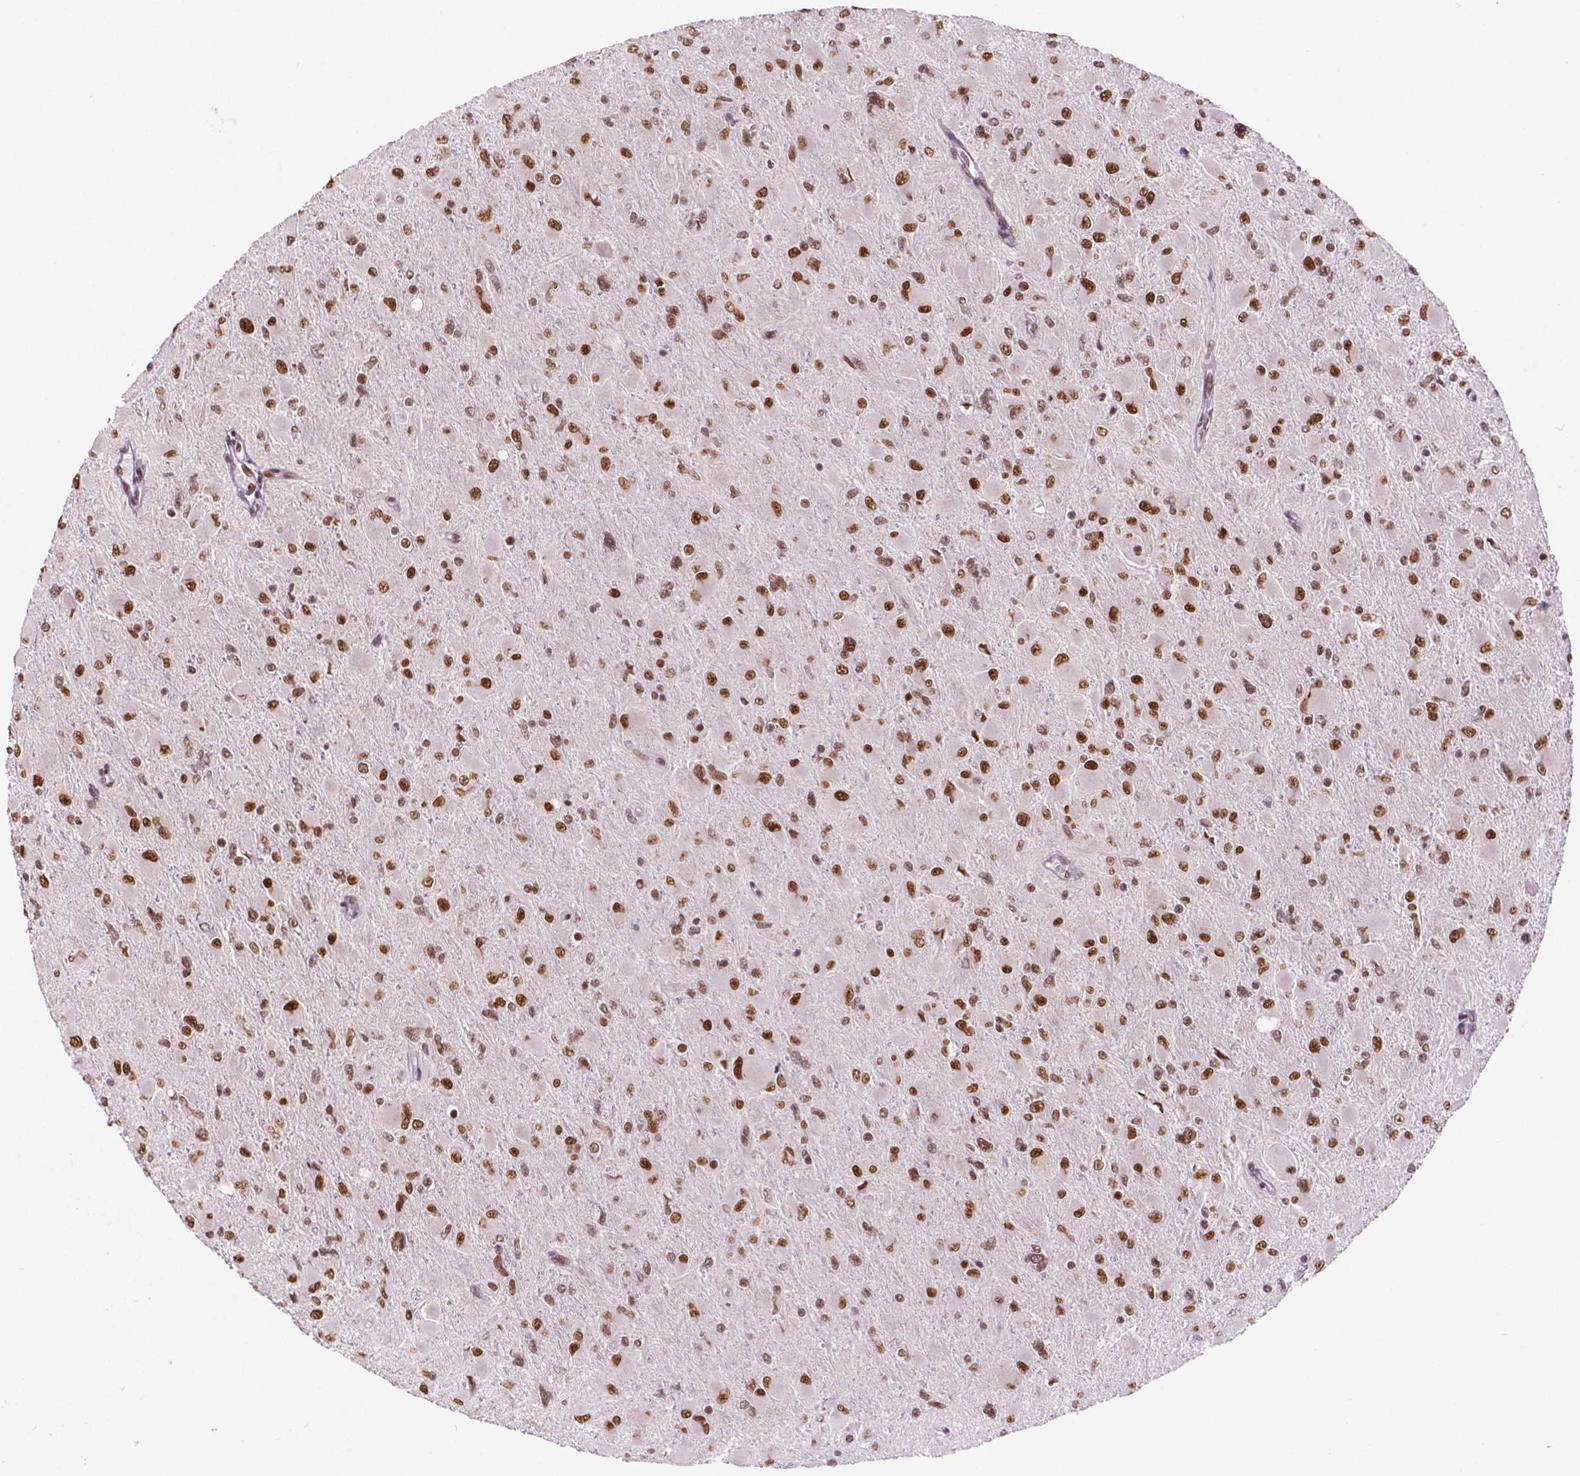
{"staining": {"intensity": "moderate", "quantity": "25%-75%", "location": "nuclear"}, "tissue": "glioma", "cell_type": "Tumor cells", "image_type": "cancer", "snomed": [{"axis": "morphology", "description": "Glioma, malignant, High grade"}, {"axis": "topography", "description": "Cerebral cortex"}], "caption": "Immunohistochemical staining of human glioma reveals medium levels of moderate nuclear positivity in about 25%-75% of tumor cells.", "gene": "MLH1", "patient": {"sex": "female", "age": 36}}